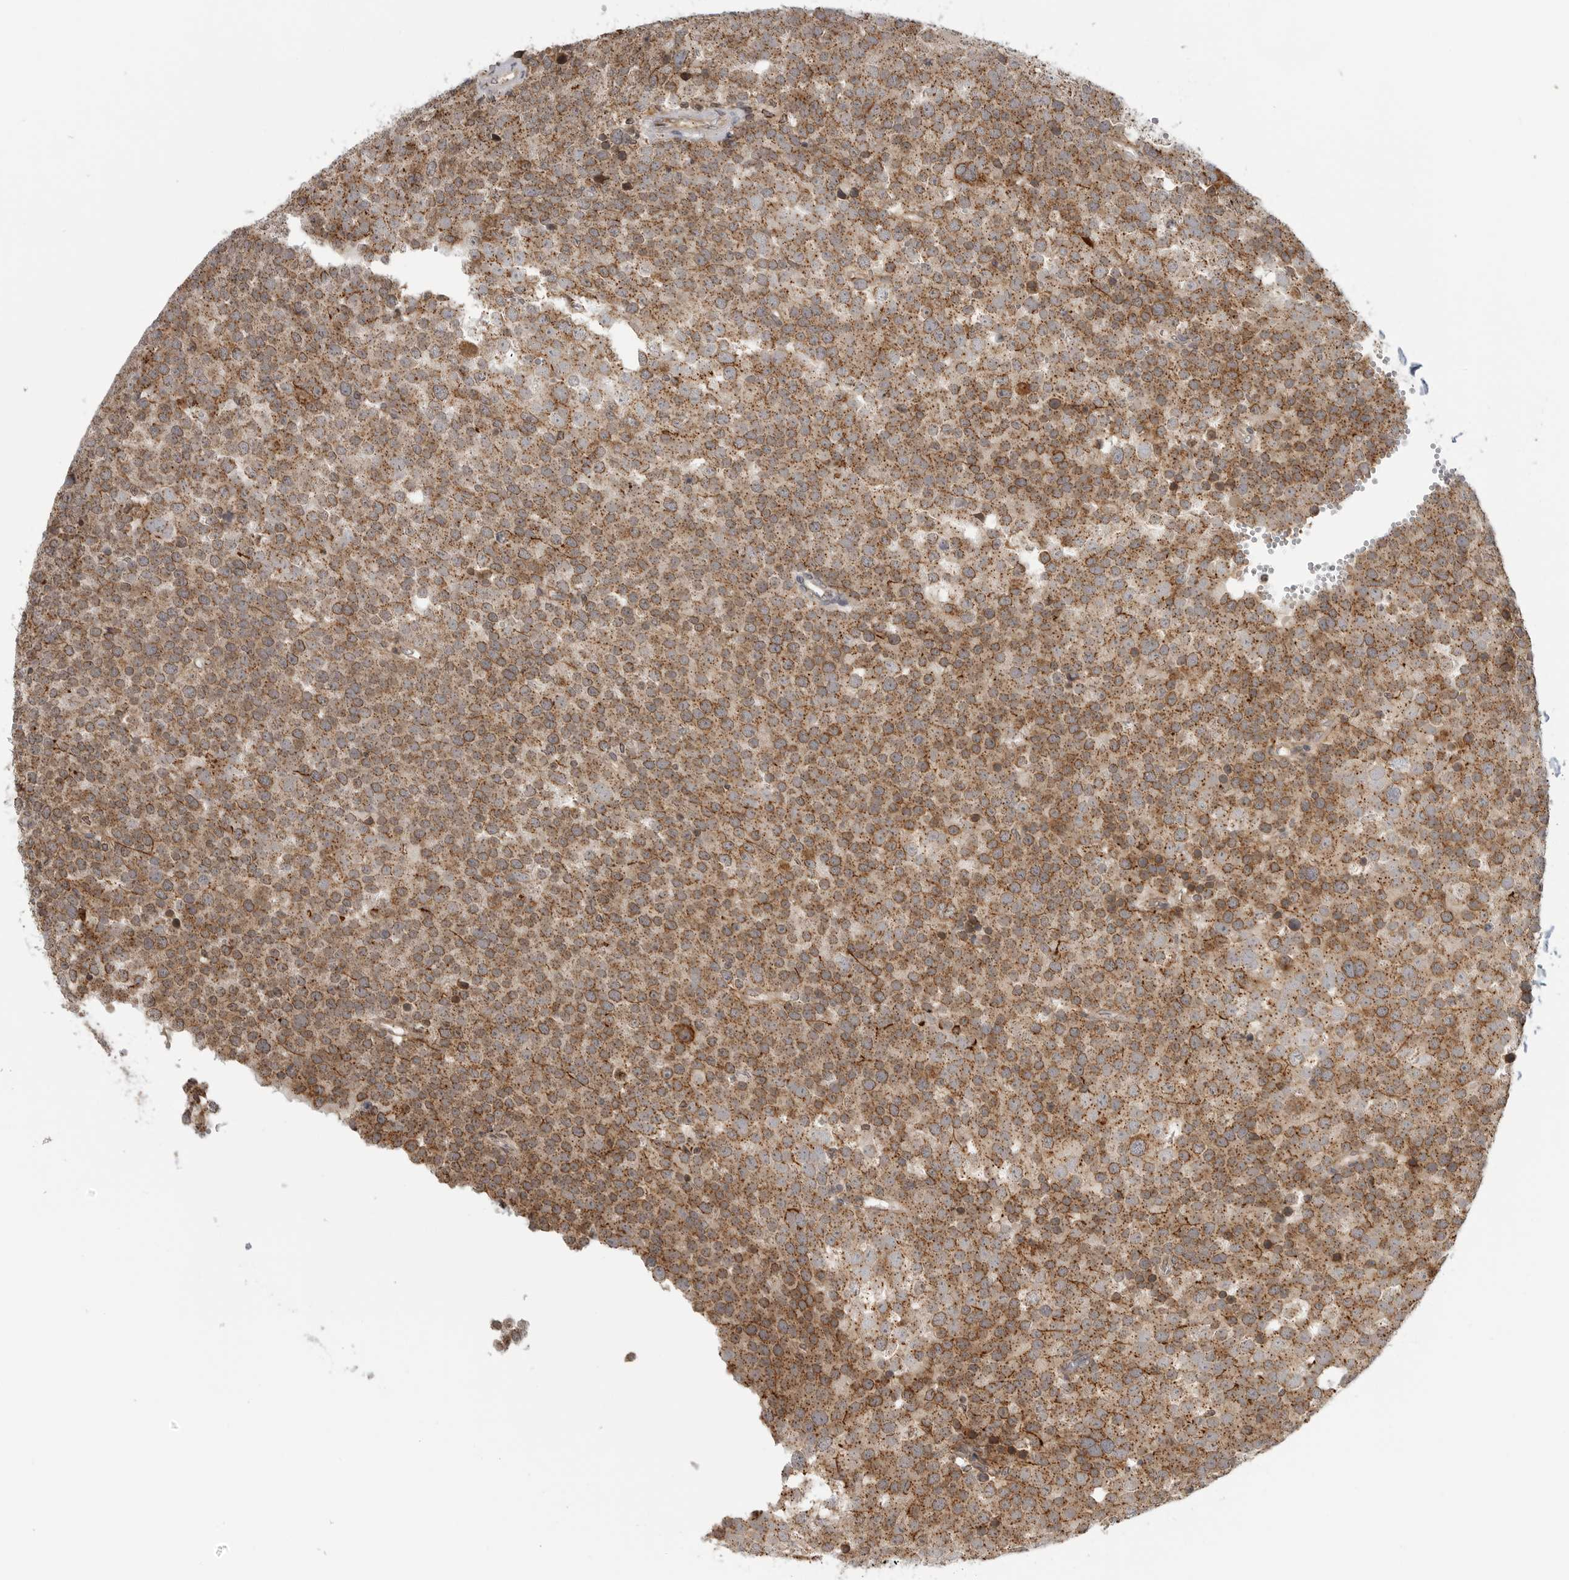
{"staining": {"intensity": "moderate", "quantity": ">75%", "location": "cytoplasmic/membranous"}, "tissue": "testis cancer", "cell_type": "Tumor cells", "image_type": "cancer", "snomed": [{"axis": "morphology", "description": "Seminoma, NOS"}, {"axis": "topography", "description": "Testis"}], "caption": "This histopathology image displays testis cancer (seminoma) stained with immunohistochemistry (IHC) to label a protein in brown. The cytoplasmic/membranous of tumor cells show moderate positivity for the protein. Nuclei are counter-stained blue.", "gene": "COPA", "patient": {"sex": "male", "age": 71}}